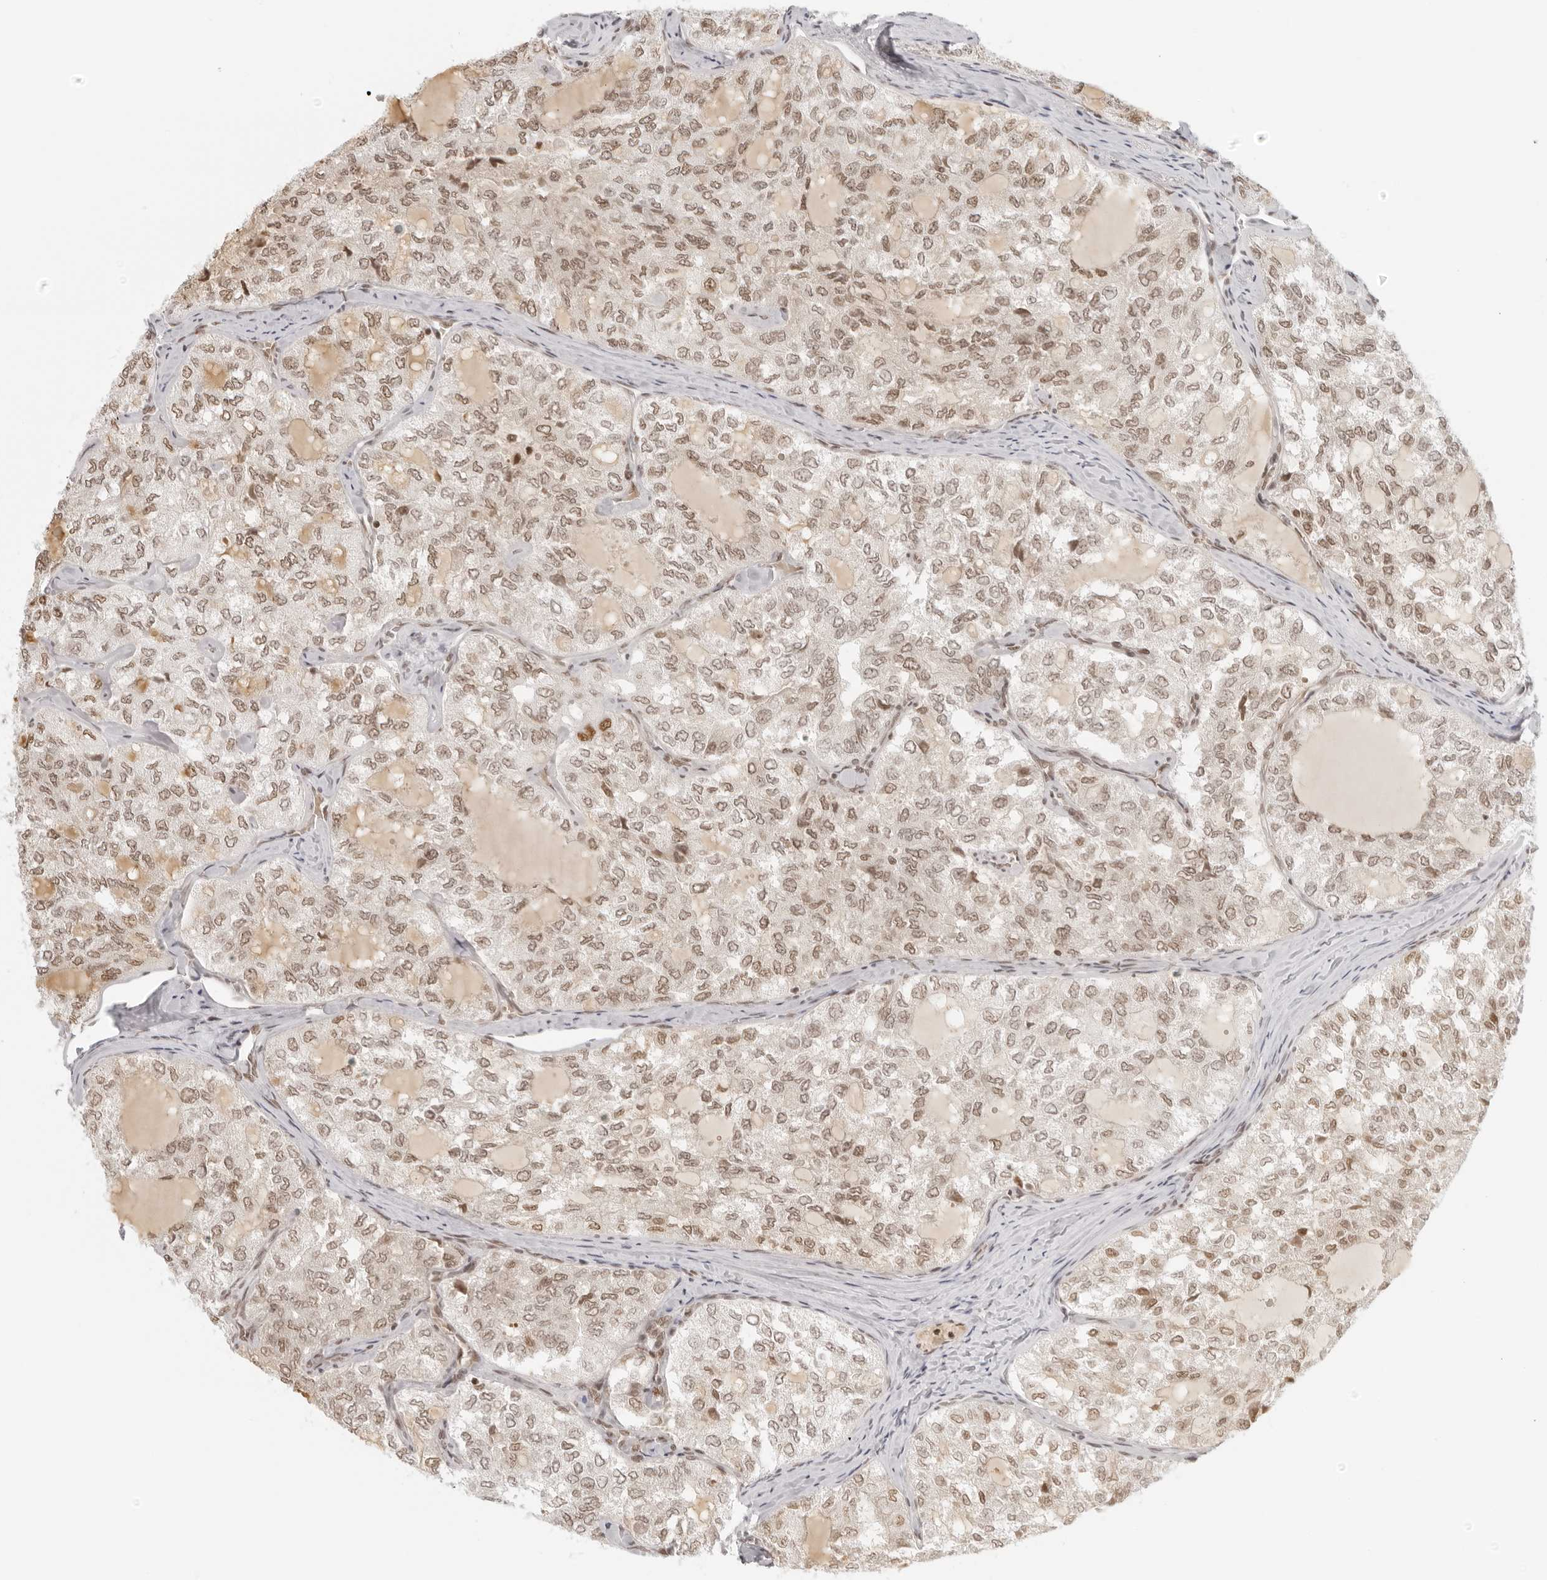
{"staining": {"intensity": "weak", "quantity": ">75%", "location": "nuclear"}, "tissue": "thyroid cancer", "cell_type": "Tumor cells", "image_type": "cancer", "snomed": [{"axis": "morphology", "description": "Follicular adenoma carcinoma, NOS"}, {"axis": "topography", "description": "Thyroid gland"}], "caption": "Thyroid cancer (follicular adenoma carcinoma) was stained to show a protein in brown. There is low levels of weak nuclear positivity in about >75% of tumor cells. The protein of interest is shown in brown color, while the nuclei are stained blue.", "gene": "RCC1", "patient": {"sex": "male", "age": 75}}